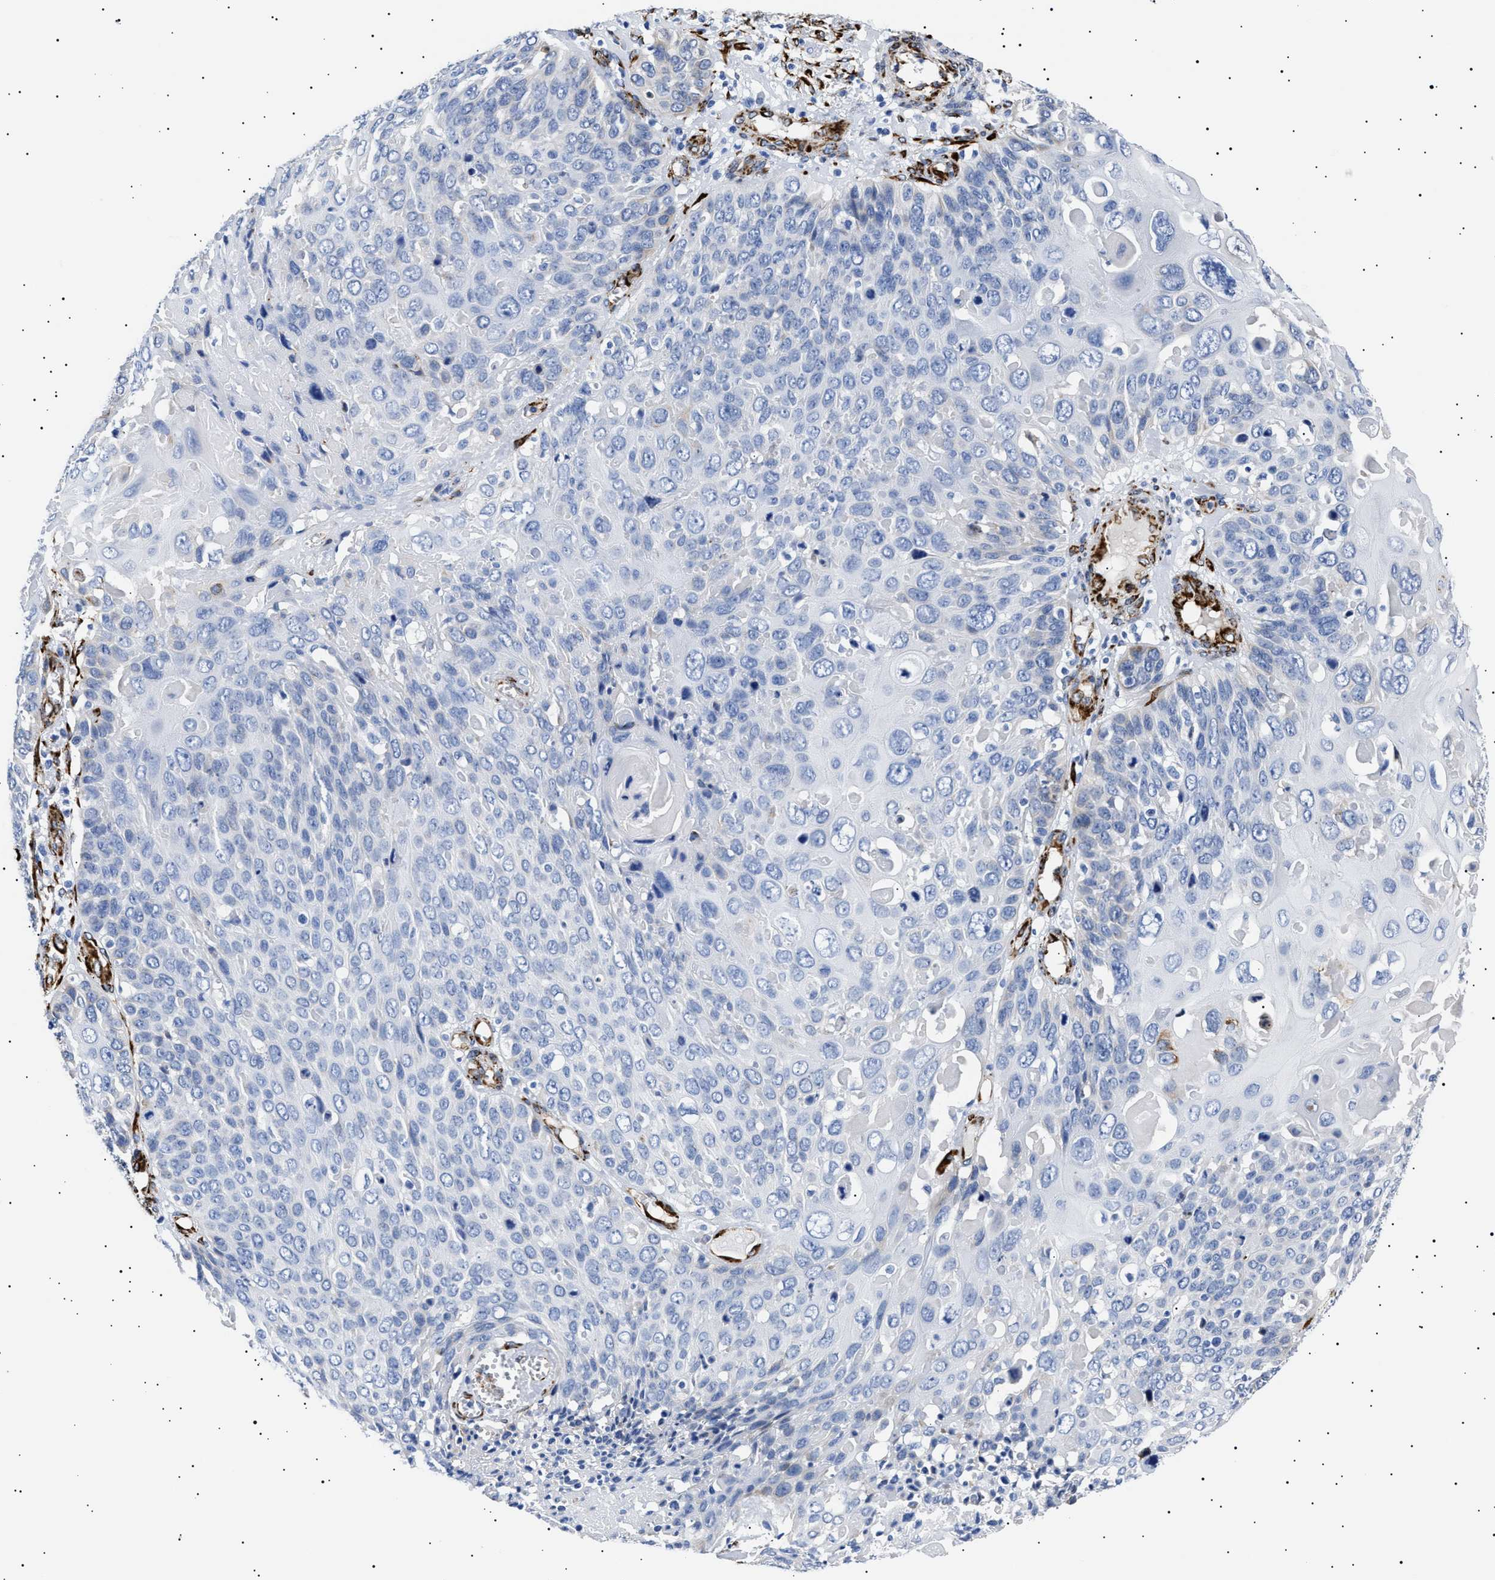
{"staining": {"intensity": "negative", "quantity": "none", "location": "none"}, "tissue": "cervical cancer", "cell_type": "Tumor cells", "image_type": "cancer", "snomed": [{"axis": "morphology", "description": "Squamous cell carcinoma, NOS"}, {"axis": "topography", "description": "Cervix"}], "caption": "Tumor cells are negative for brown protein staining in cervical cancer. The staining is performed using DAB (3,3'-diaminobenzidine) brown chromogen with nuclei counter-stained in using hematoxylin.", "gene": "HEMGN", "patient": {"sex": "female", "age": 74}}